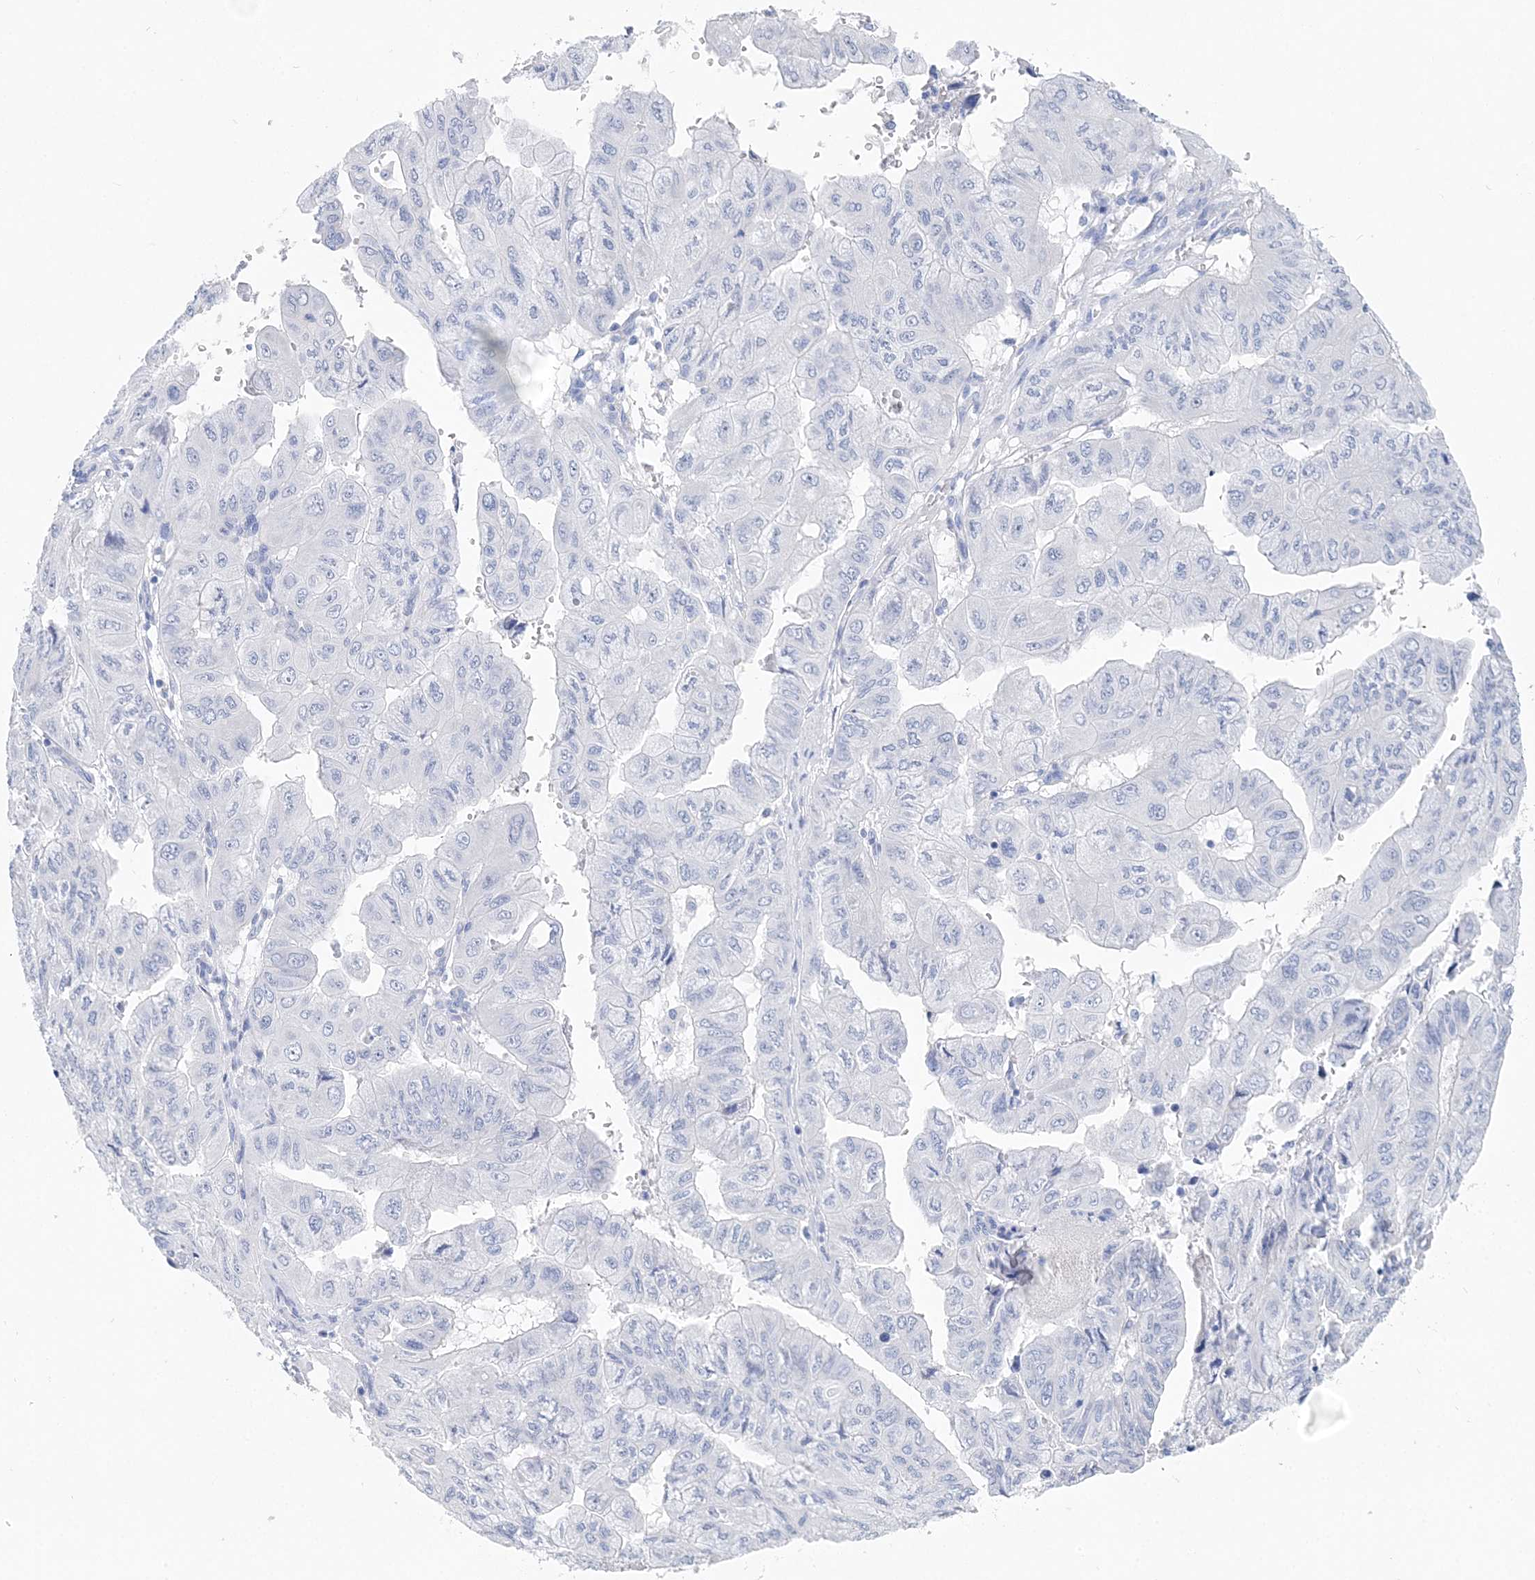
{"staining": {"intensity": "negative", "quantity": "none", "location": "none"}, "tissue": "pancreatic cancer", "cell_type": "Tumor cells", "image_type": "cancer", "snomed": [{"axis": "morphology", "description": "Adenocarcinoma, NOS"}, {"axis": "topography", "description": "Pancreas"}], "caption": "Protein analysis of pancreatic adenocarcinoma shows no significant positivity in tumor cells. (Stains: DAB IHC with hematoxylin counter stain, Microscopy: brightfield microscopy at high magnification).", "gene": "TSPYL6", "patient": {"sex": "male", "age": 51}}